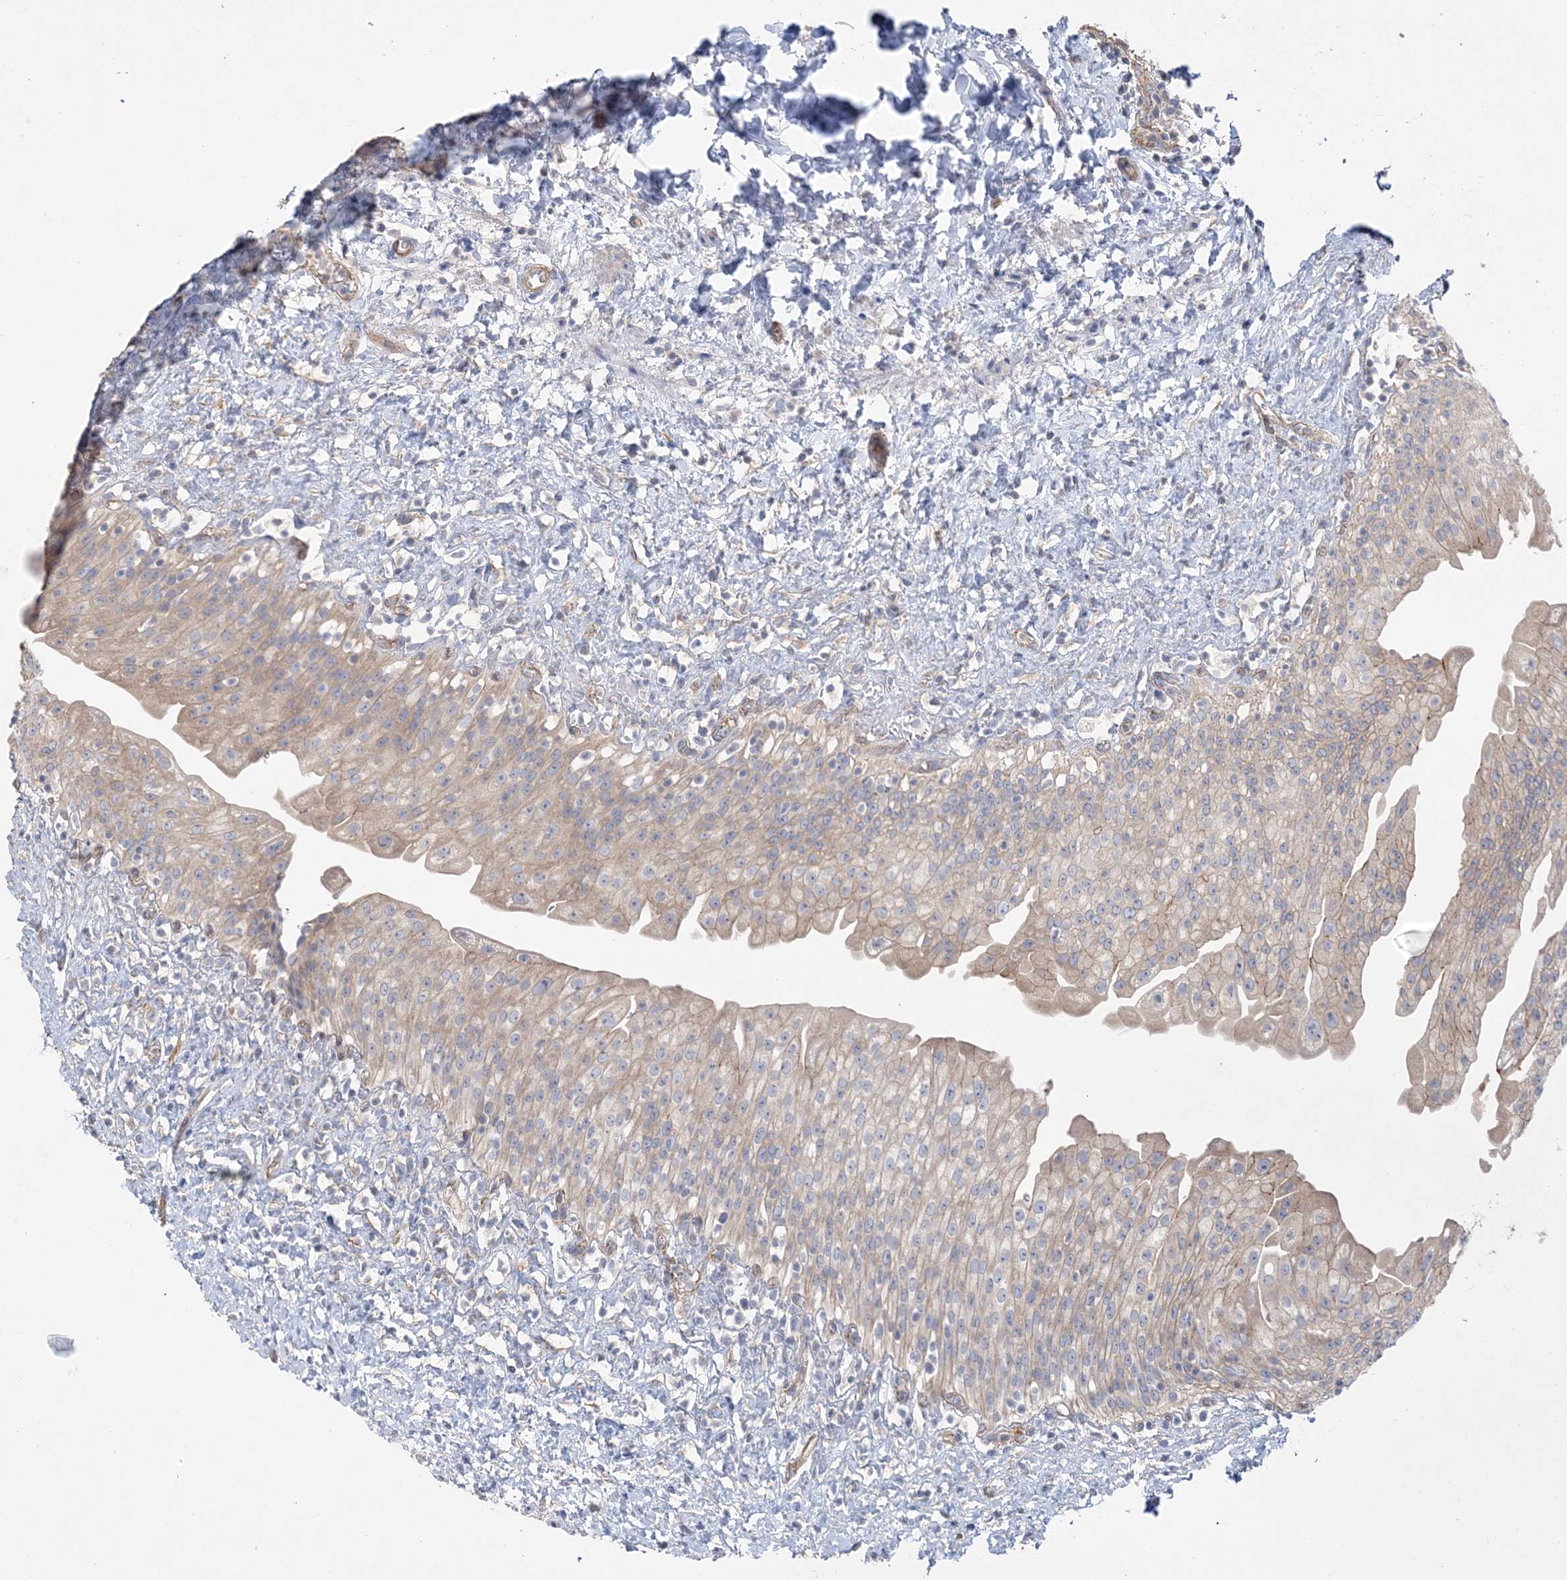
{"staining": {"intensity": "weak", "quantity": "25%-75%", "location": "cytoplasmic/membranous"}, "tissue": "urinary bladder", "cell_type": "Urothelial cells", "image_type": "normal", "snomed": [{"axis": "morphology", "description": "Normal tissue, NOS"}, {"axis": "topography", "description": "Urinary bladder"}], "caption": "Benign urinary bladder shows weak cytoplasmic/membranous staining in about 25%-75% of urothelial cells, visualized by immunohistochemistry. The protein of interest is shown in brown color, while the nuclei are stained blue.", "gene": "PIGC", "patient": {"sex": "female", "age": 27}}